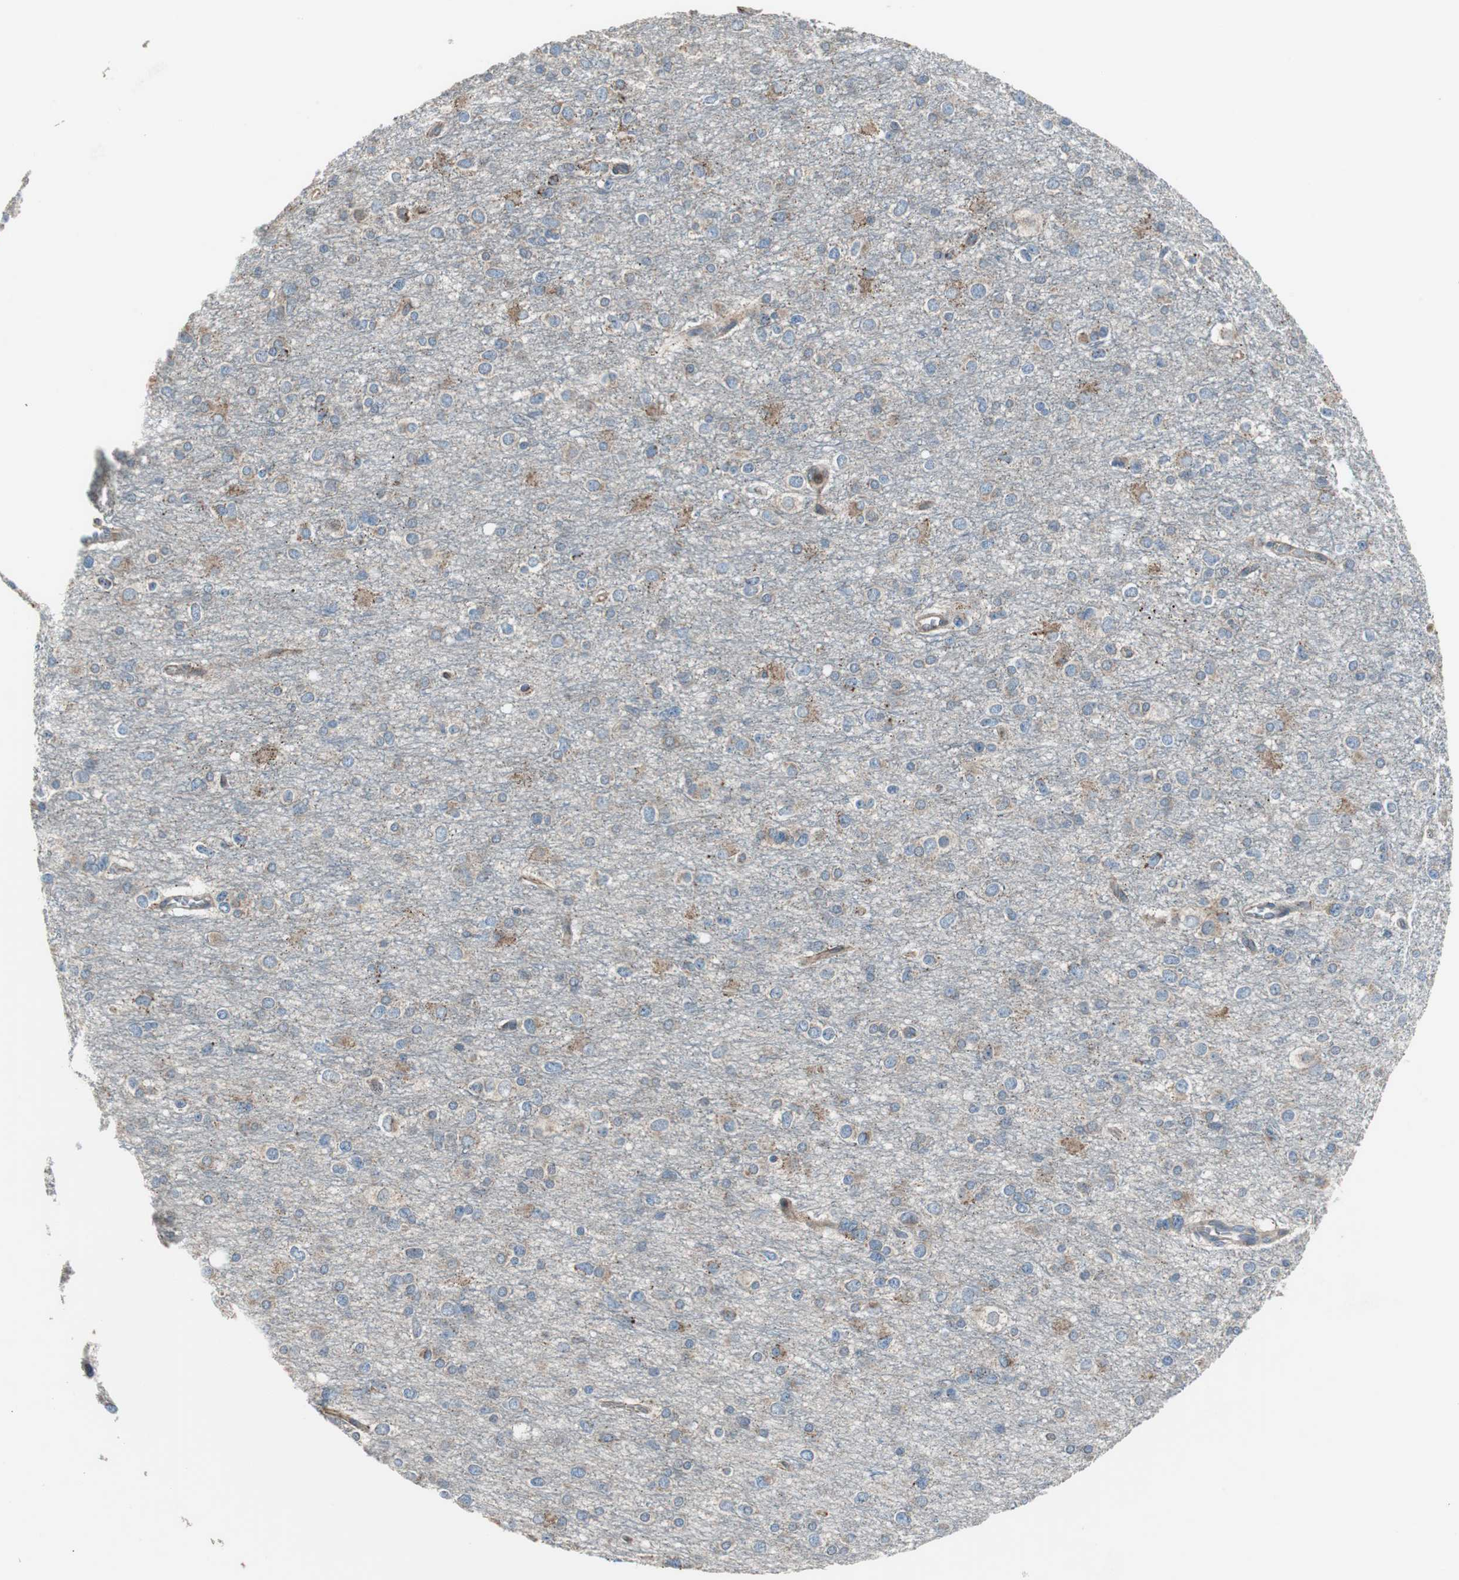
{"staining": {"intensity": "moderate", "quantity": "<25%", "location": "cytoplasmic/membranous"}, "tissue": "glioma", "cell_type": "Tumor cells", "image_type": "cancer", "snomed": [{"axis": "morphology", "description": "Glioma, malignant, Low grade"}, {"axis": "topography", "description": "Brain"}], "caption": "Tumor cells display low levels of moderate cytoplasmic/membranous expression in approximately <25% of cells in low-grade glioma (malignant).", "gene": "PI4KB", "patient": {"sex": "male", "age": 42}}